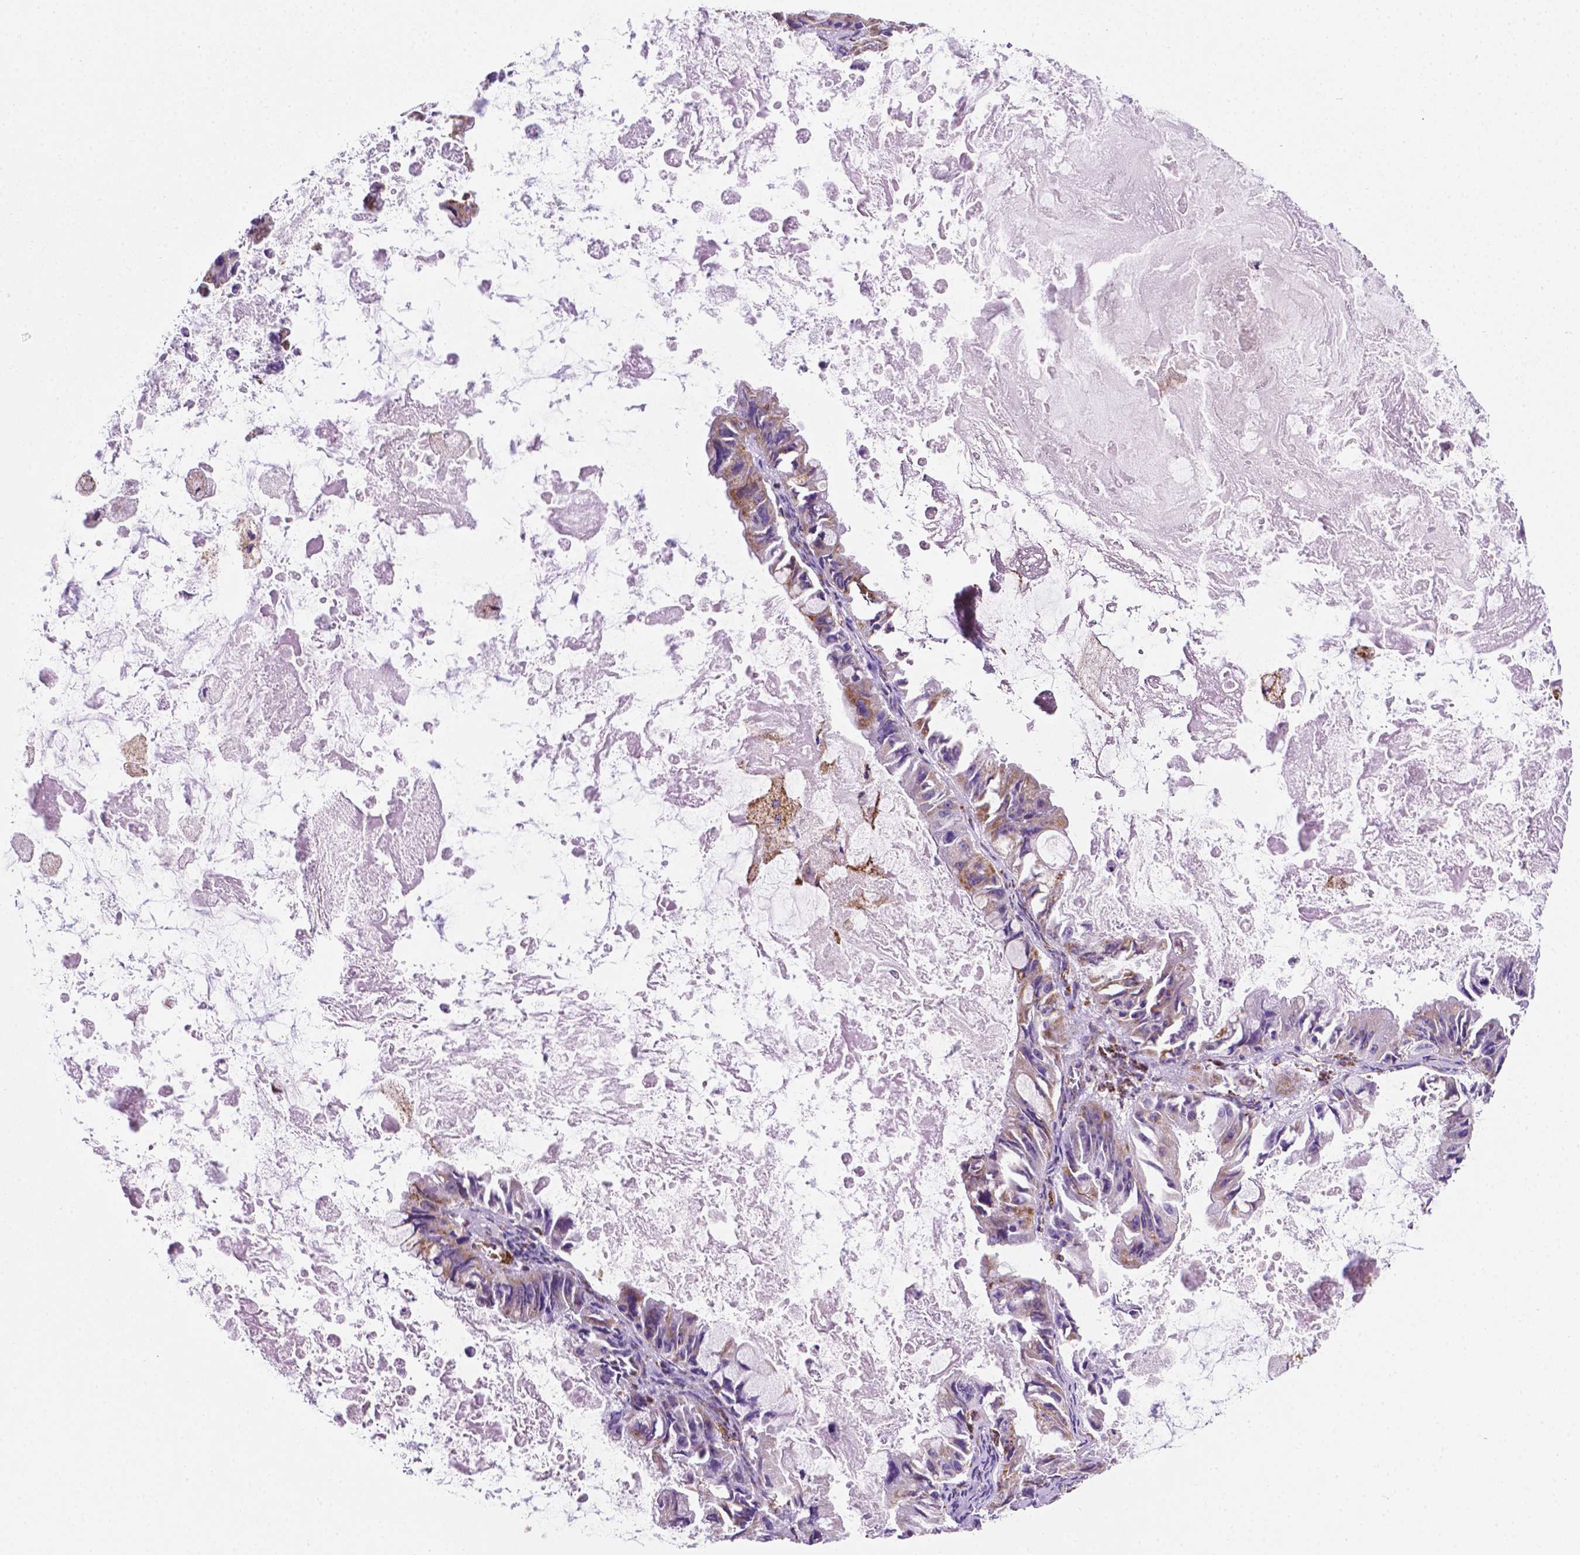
{"staining": {"intensity": "moderate", "quantity": "25%-75%", "location": "cytoplasmic/membranous"}, "tissue": "ovarian cancer", "cell_type": "Tumor cells", "image_type": "cancer", "snomed": [{"axis": "morphology", "description": "Cystadenocarcinoma, mucinous, NOS"}, {"axis": "topography", "description": "Ovary"}], "caption": "A photomicrograph of mucinous cystadenocarcinoma (ovarian) stained for a protein displays moderate cytoplasmic/membranous brown staining in tumor cells.", "gene": "RMDN3", "patient": {"sex": "female", "age": 61}}